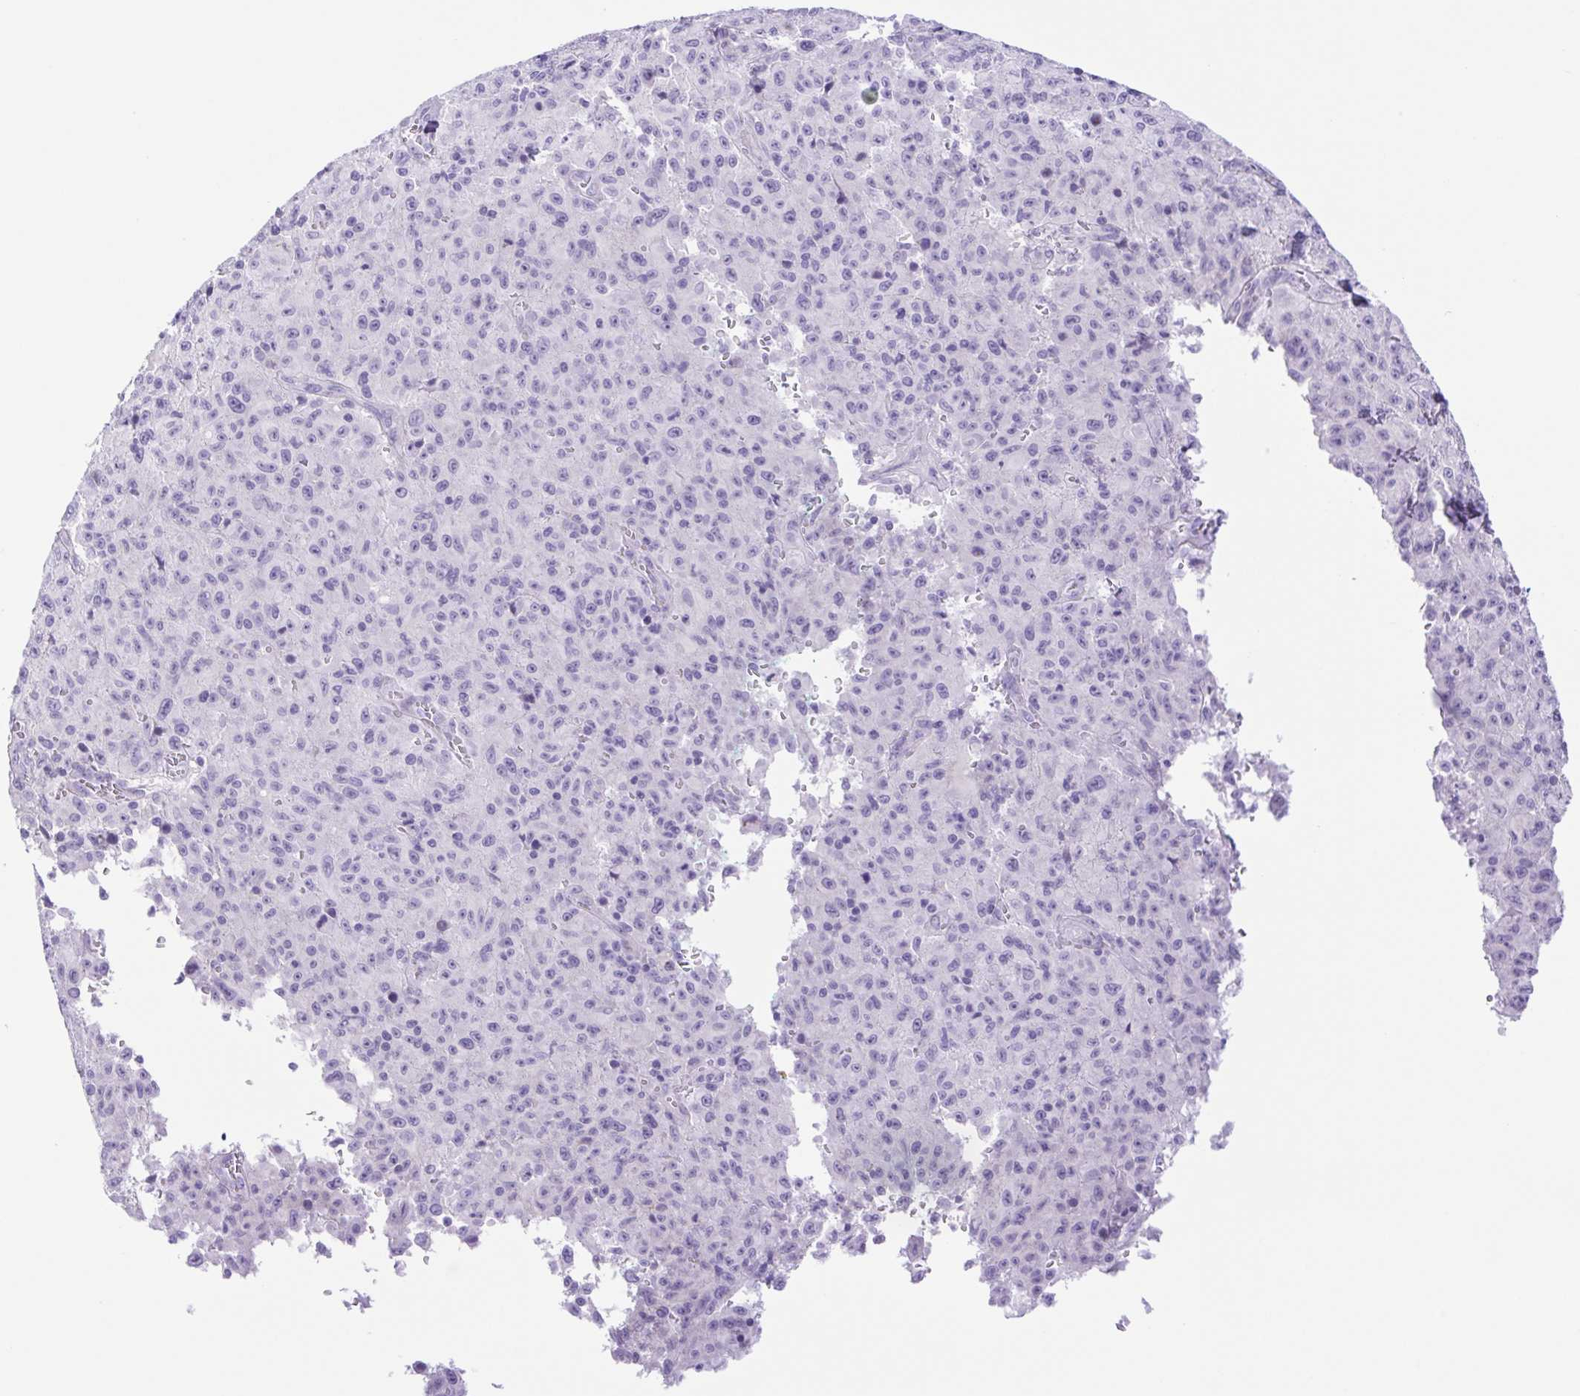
{"staining": {"intensity": "negative", "quantity": "none", "location": "none"}, "tissue": "melanoma", "cell_type": "Tumor cells", "image_type": "cancer", "snomed": [{"axis": "morphology", "description": "Malignant melanoma, NOS"}, {"axis": "topography", "description": "Skin"}], "caption": "There is no significant staining in tumor cells of malignant melanoma.", "gene": "CDSN", "patient": {"sex": "male", "age": 46}}